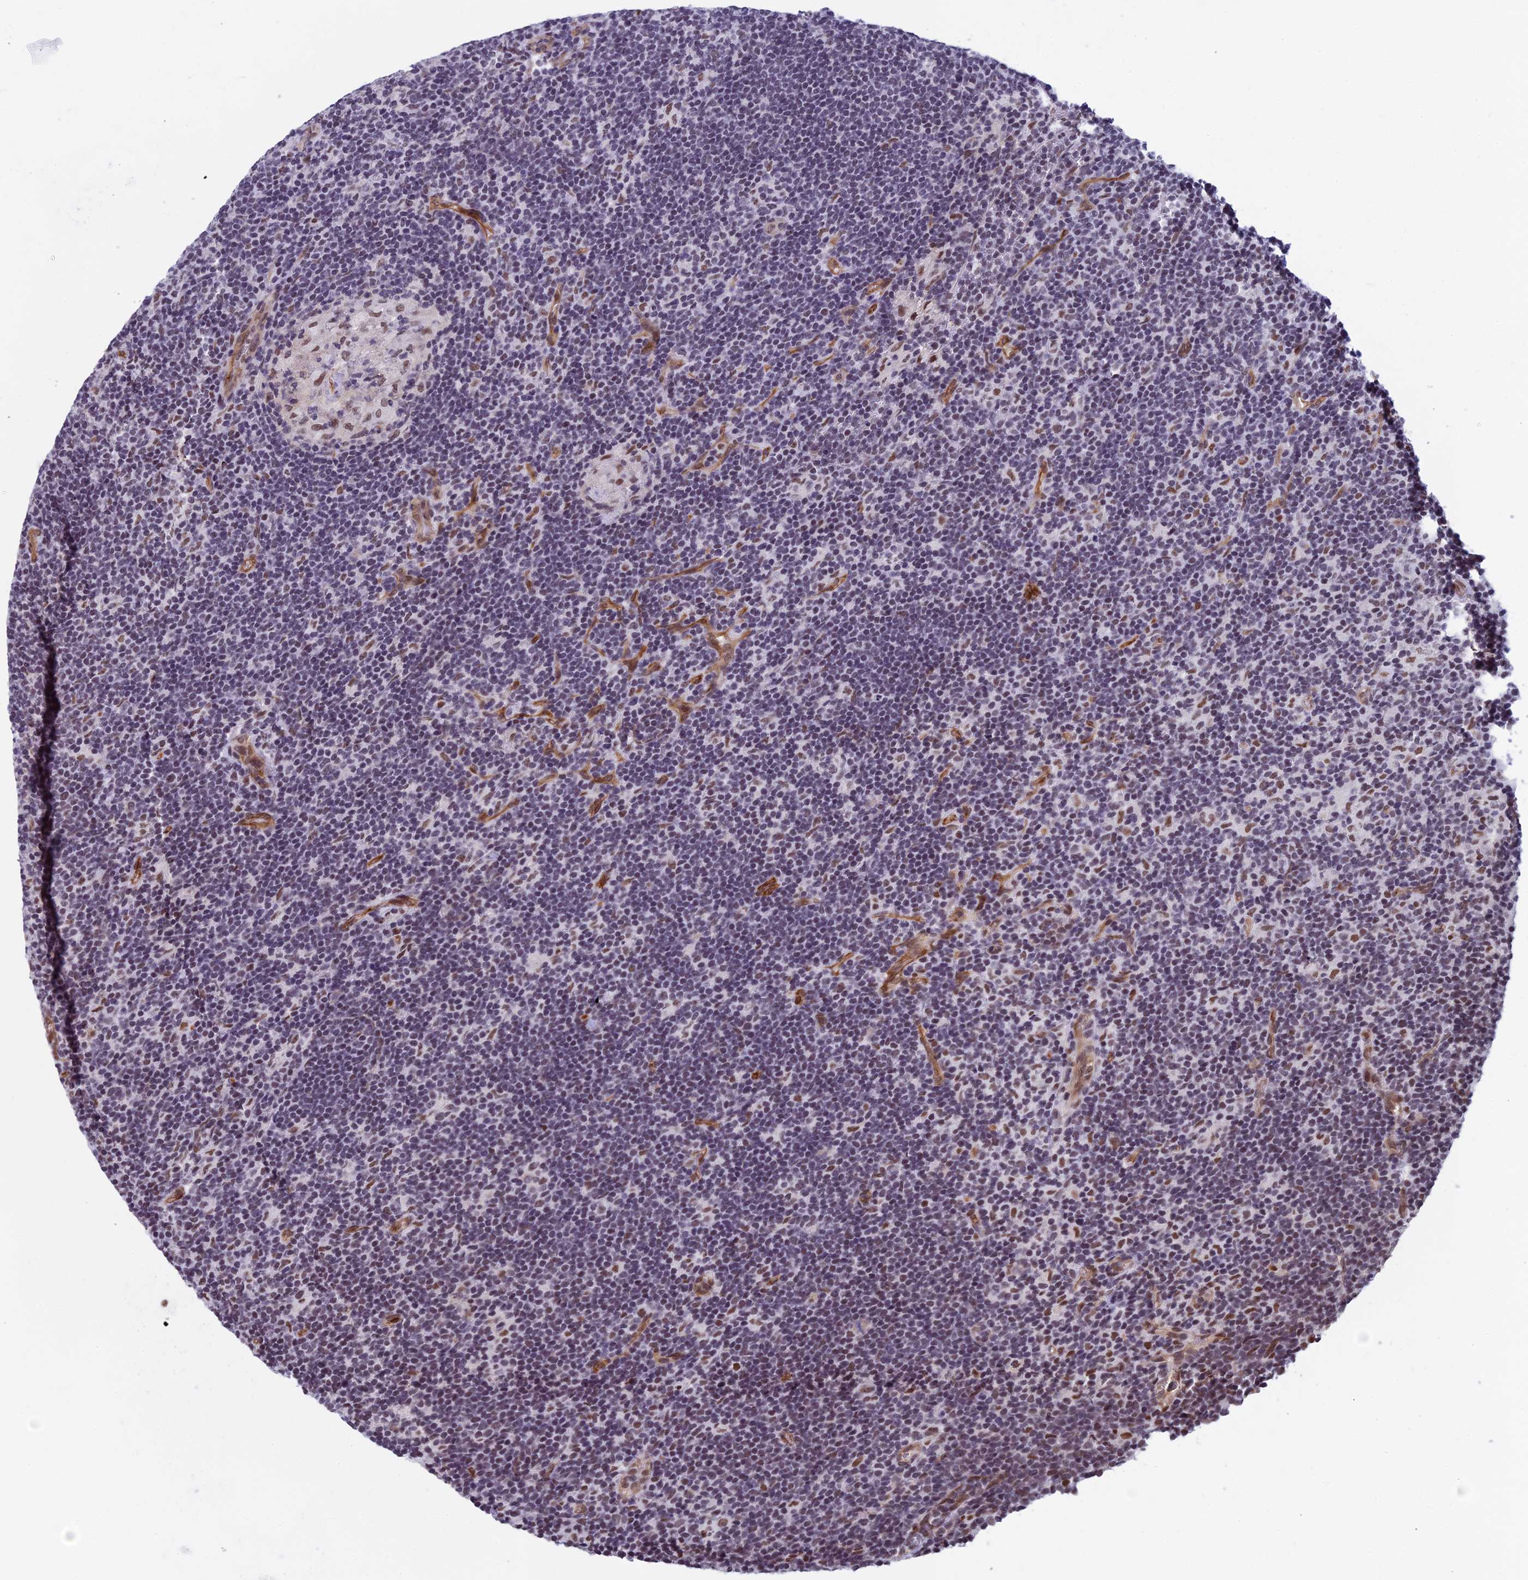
{"staining": {"intensity": "negative", "quantity": "none", "location": "none"}, "tissue": "lymphoma", "cell_type": "Tumor cells", "image_type": "cancer", "snomed": [{"axis": "morphology", "description": "Hodgkin's disease, NOS"}, {"axis": "topography", "description": "Lymph node"}], "caption": "Tumor cells are negative for protein expression in human Hodgkin's disease.", "gene": "NIPBL", "patient": {"sex": "female", "age": 57}}